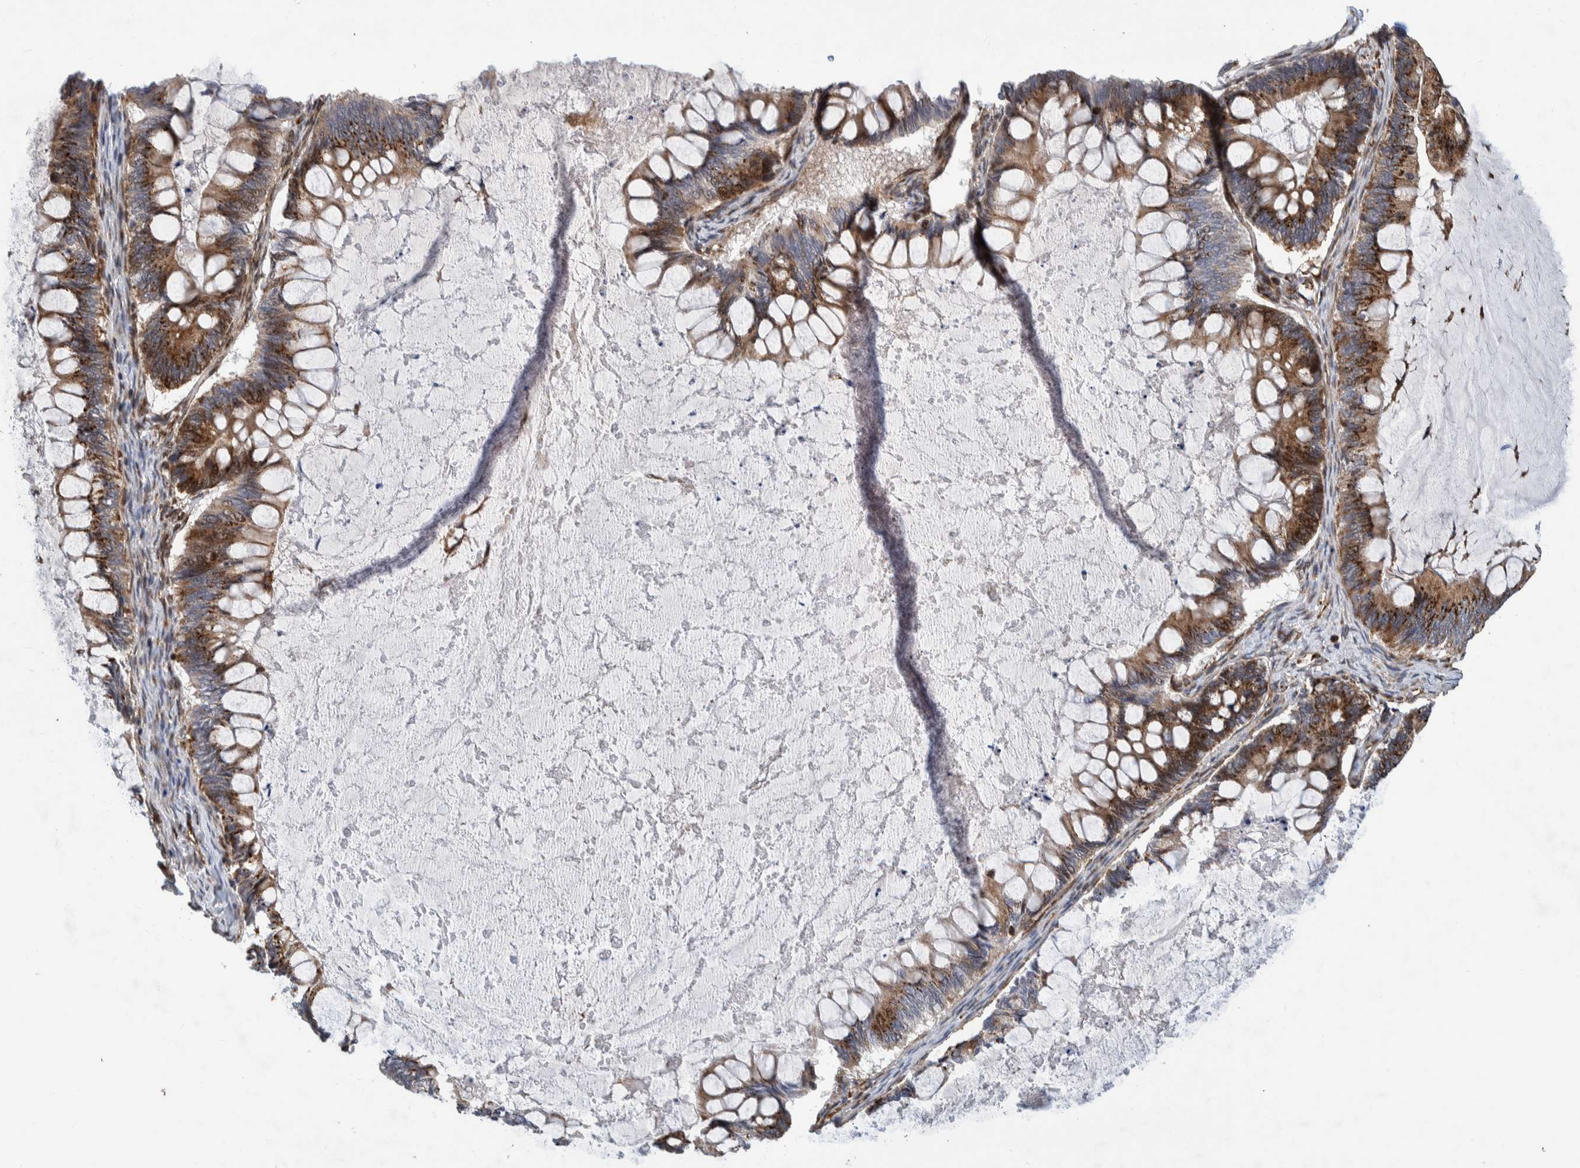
{"staining": {"intensity": "moderate", "quantity": ">75%", "location": "cytoplasmic/membranous"}, "tissue": "ovarian cancer", "cell_type": "Tumor cells", "image_type": "cancer", "snomed": [{"axis": "morphology", "description": "Cystadenocarcinoma, mucinous, NOS"}, {"axis": "topography", "description": "Ovary"}], "caption": "Immunohistochemistry micrograph of neoplastic tissue: mucinous cystadenocarcinoma (ovarian) stained using immunohistochemistry (IHC) exhibits medium levels of moderate protein expression localized specifically in the cytoplasmic/membranous of tumor cells, appearing as a cytoplasmic/membranous brown color.", "gene": "CCDC57", "patient": {"sex": "female", "age": 61}}